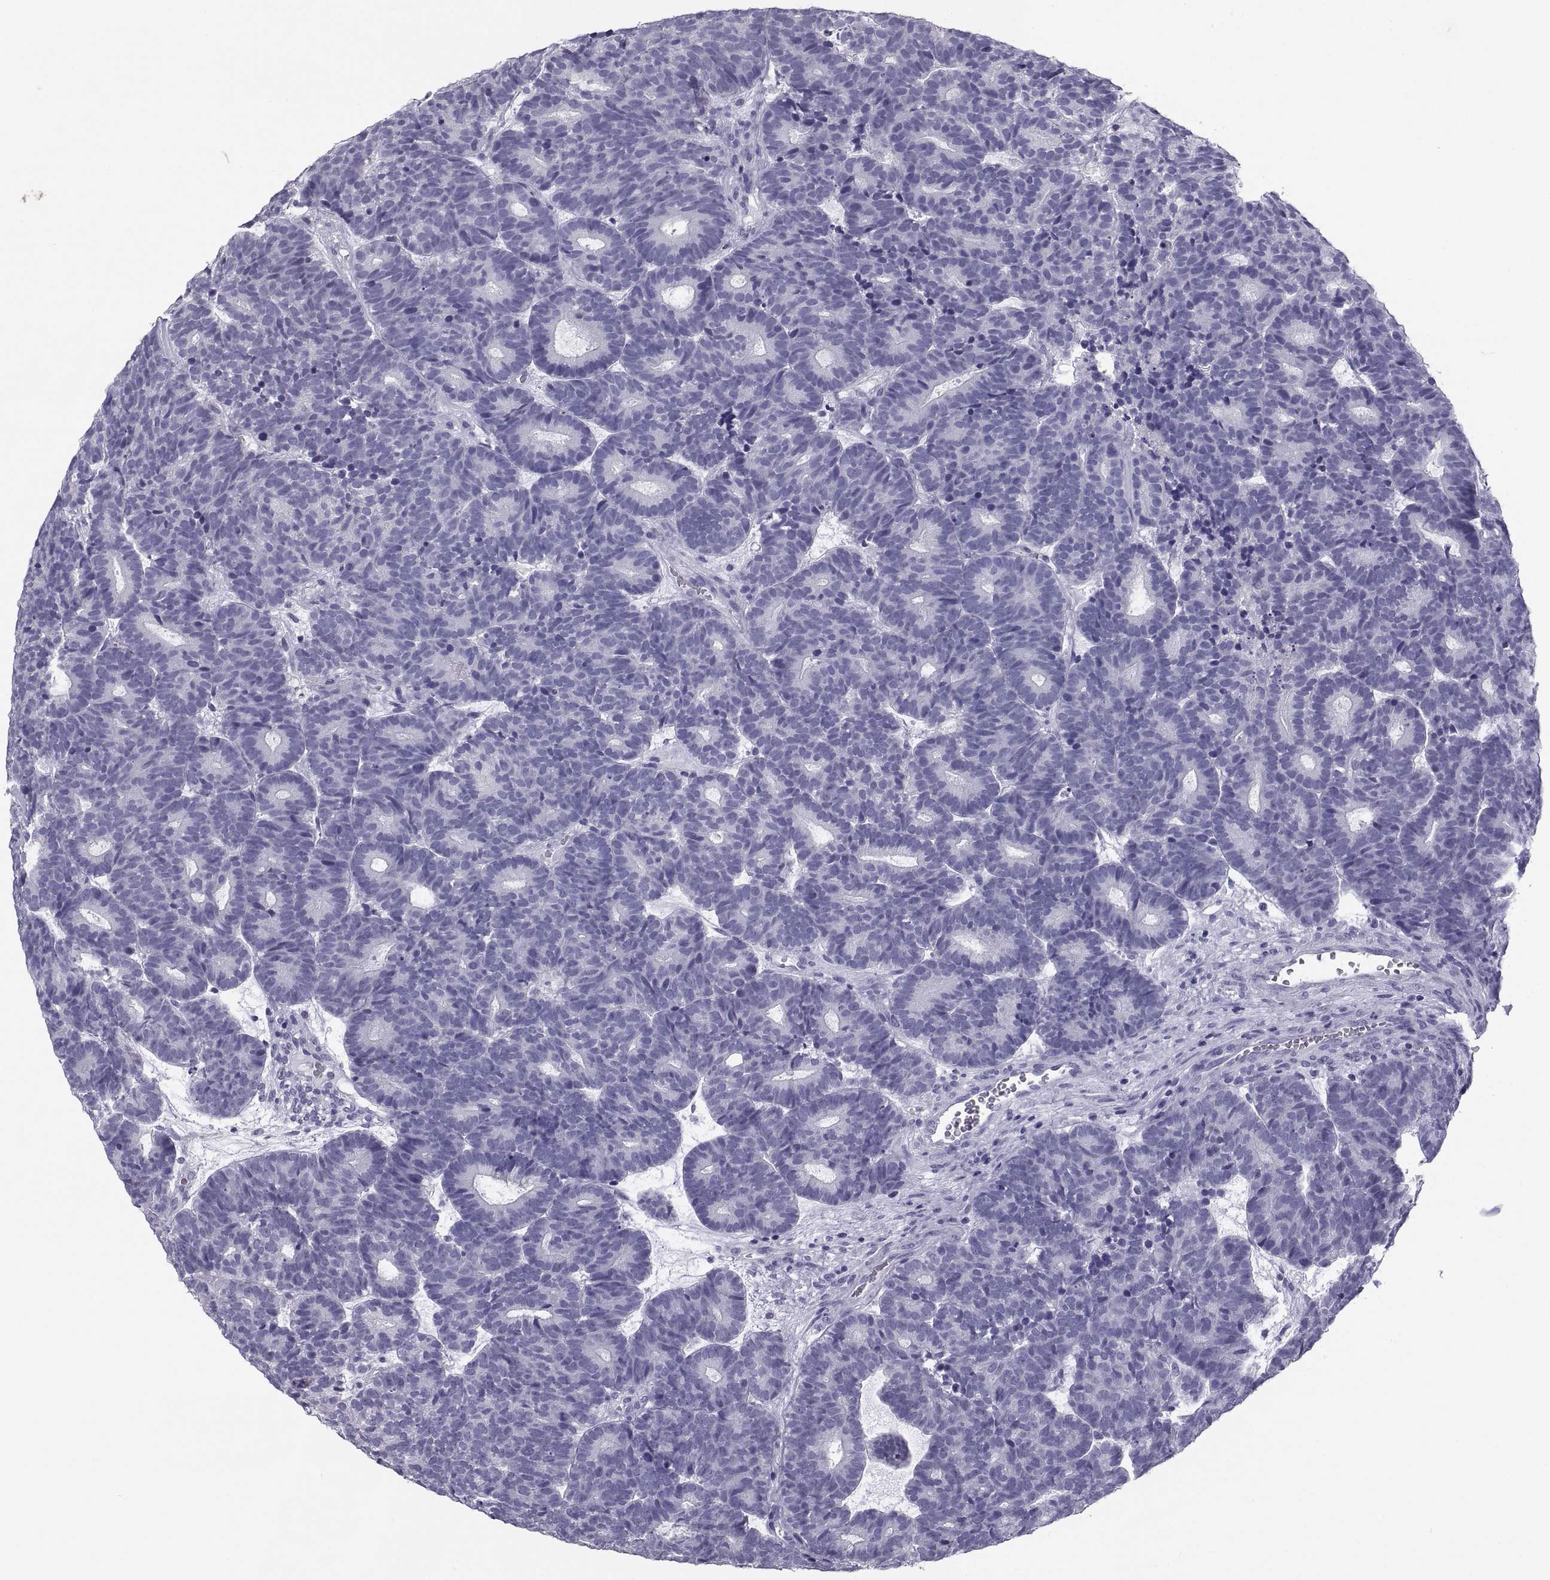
{"staining": {"intensity": "negative", "quantity": "none", "location": "none"}, "tissue": "head and neck cancer", "cell_type": "Tumor cells", "image_type": "cancer", "snomed": [{"axis": "morphology", "description": "Adenocarcinoma, NOS"}, {"axis": "topography", "description": "Head-Neck"}], "caption": "IHC of human head and neck cancer exhibits no expression in tumor cells.", "gene": "PCSK1N", "patient": {"sex": "female", "age": 81}}